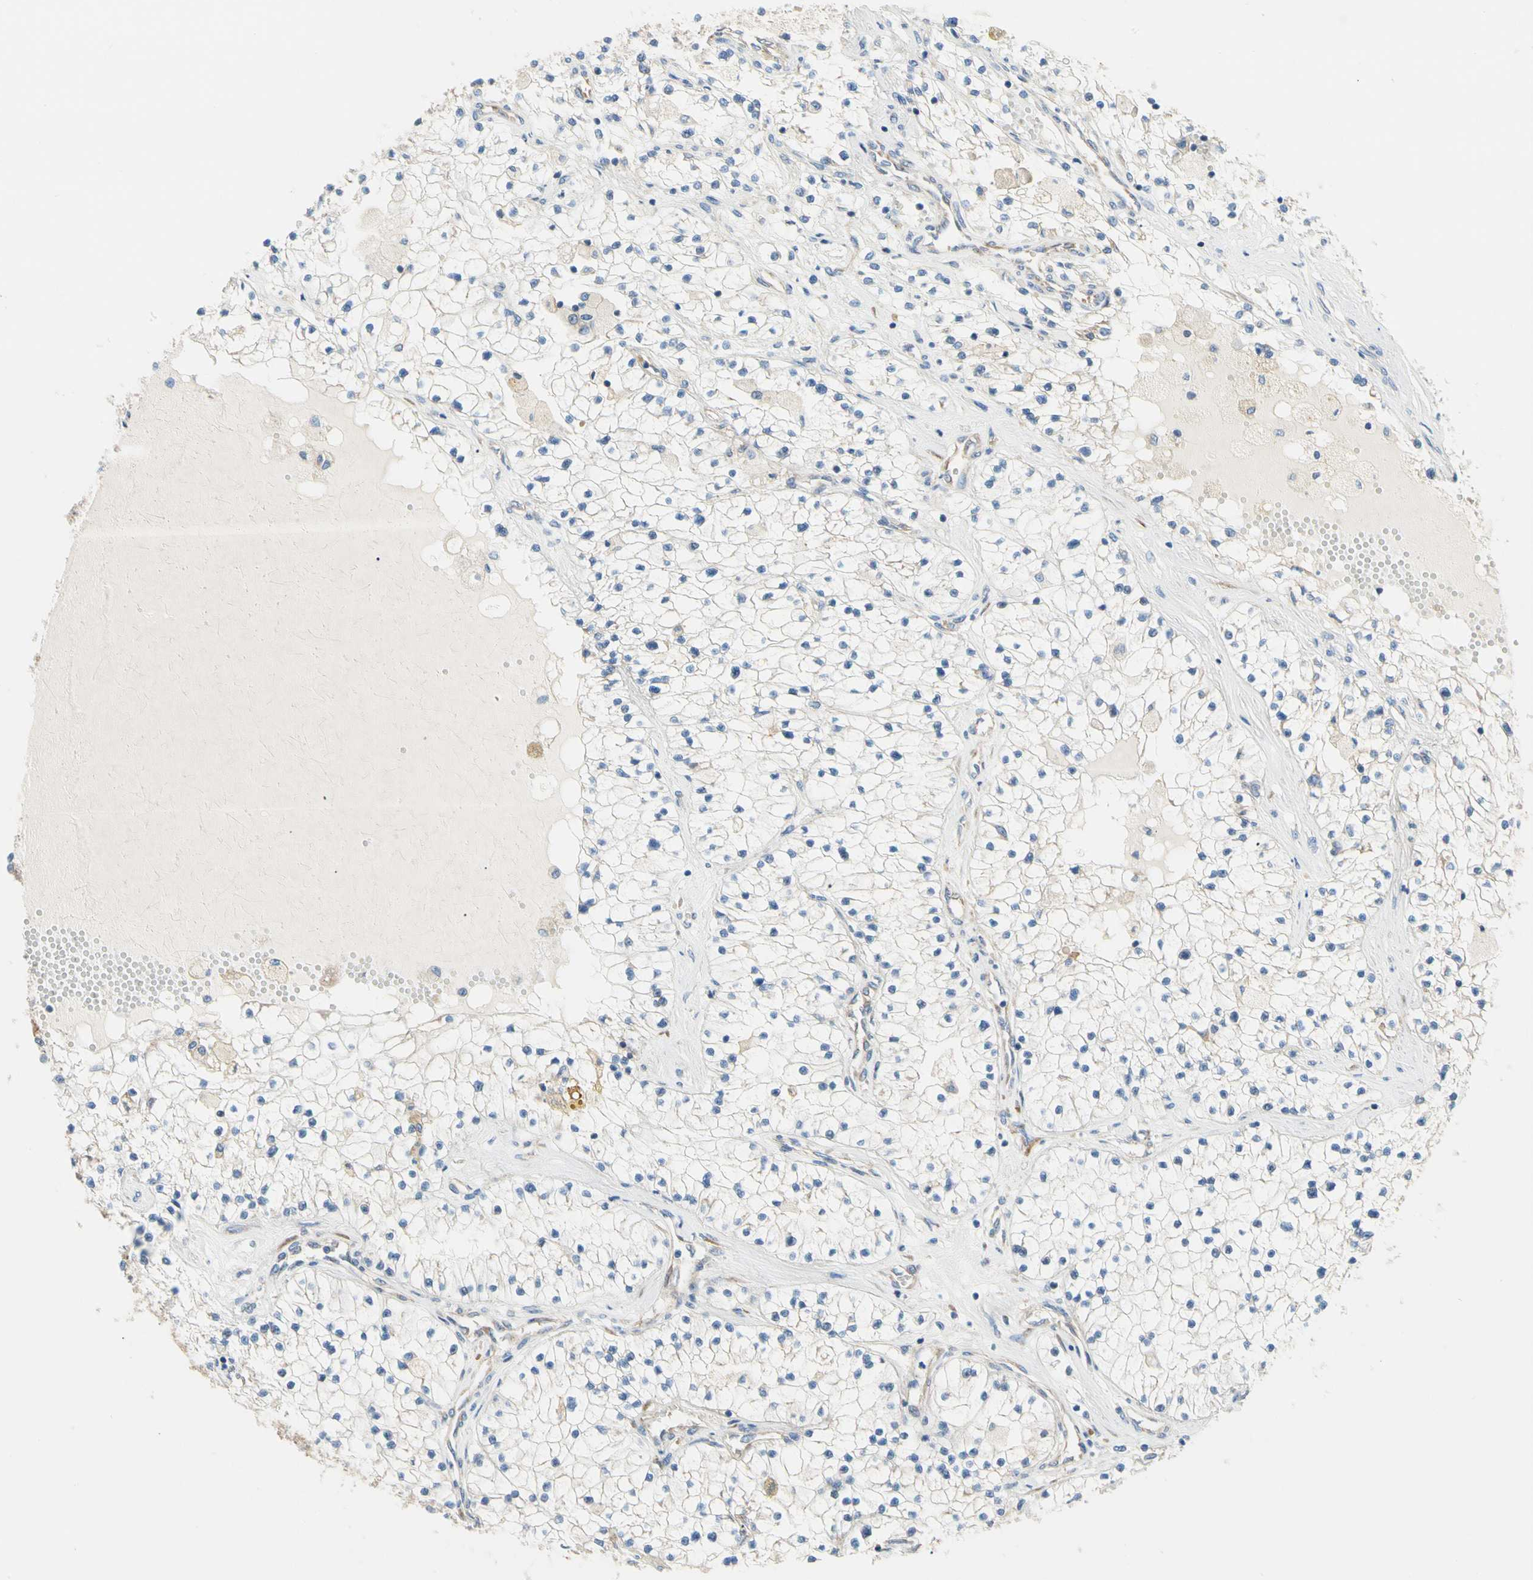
{"staining": {"intensity": "negative", "quantity": "none", "location": "none"}, "tissue": "renal cancer", "cell_type": "Tumor cells", "image_type": "cancer", "snomed": [{"axis": "morphology", "description": "Adenocarcinoma, NOS"}, {"axis": "topography", "description": "Kidney"}], "caption": "DAB (3,3'-diaminobenzidine) immunohistochemical staining of adenocarcinoma (renal) exhibits no significant positivity in tumor cells. Brightfield microscopy of immunohistochemistry stained with DAB (3,3'-diaminobenzidine) (brown) and hematoxylin (blue), captured at high magnification.", "gene": "GPHN", "patient": {"sex": "male", "age": 68}}